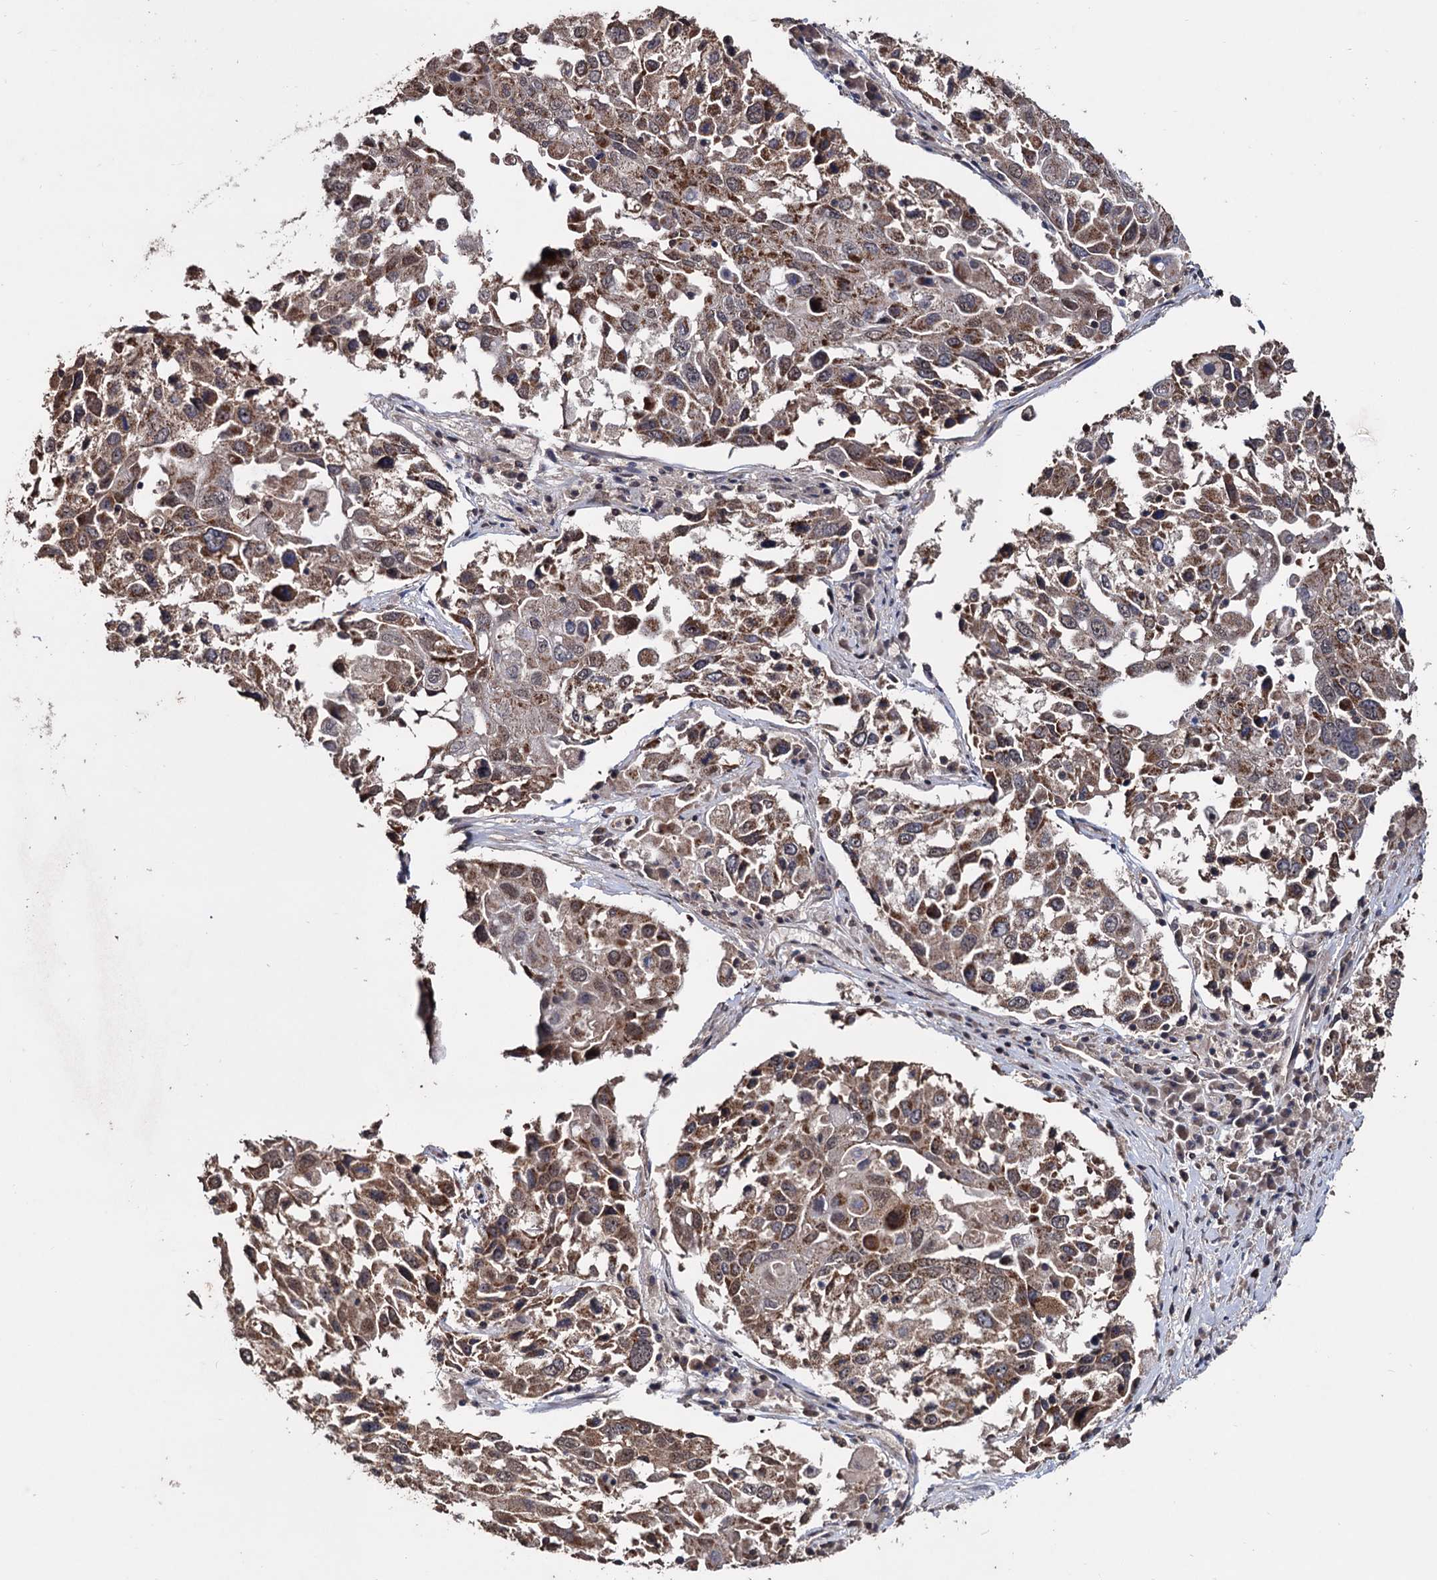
{"staining": {"intensity": "moderate", "quantity": ">75%", "location": "cytoplasmic/membranous"}, "tissue": "lung cancer", "cell_type": "Tumor cells", "image_type": "cancer", "snomed": [{"axis": "morphology", "description": "Squamous cell carcinoma, NOS"}, {"axis": "topography", "description": "Lung"}], "caption": "Lung cancer (squamous cell carcinoma) stained with a protein marker shows moderate staining in tumor cells.", "gene": "KLF5", "patient": {"sex": "male", "age": 65}}